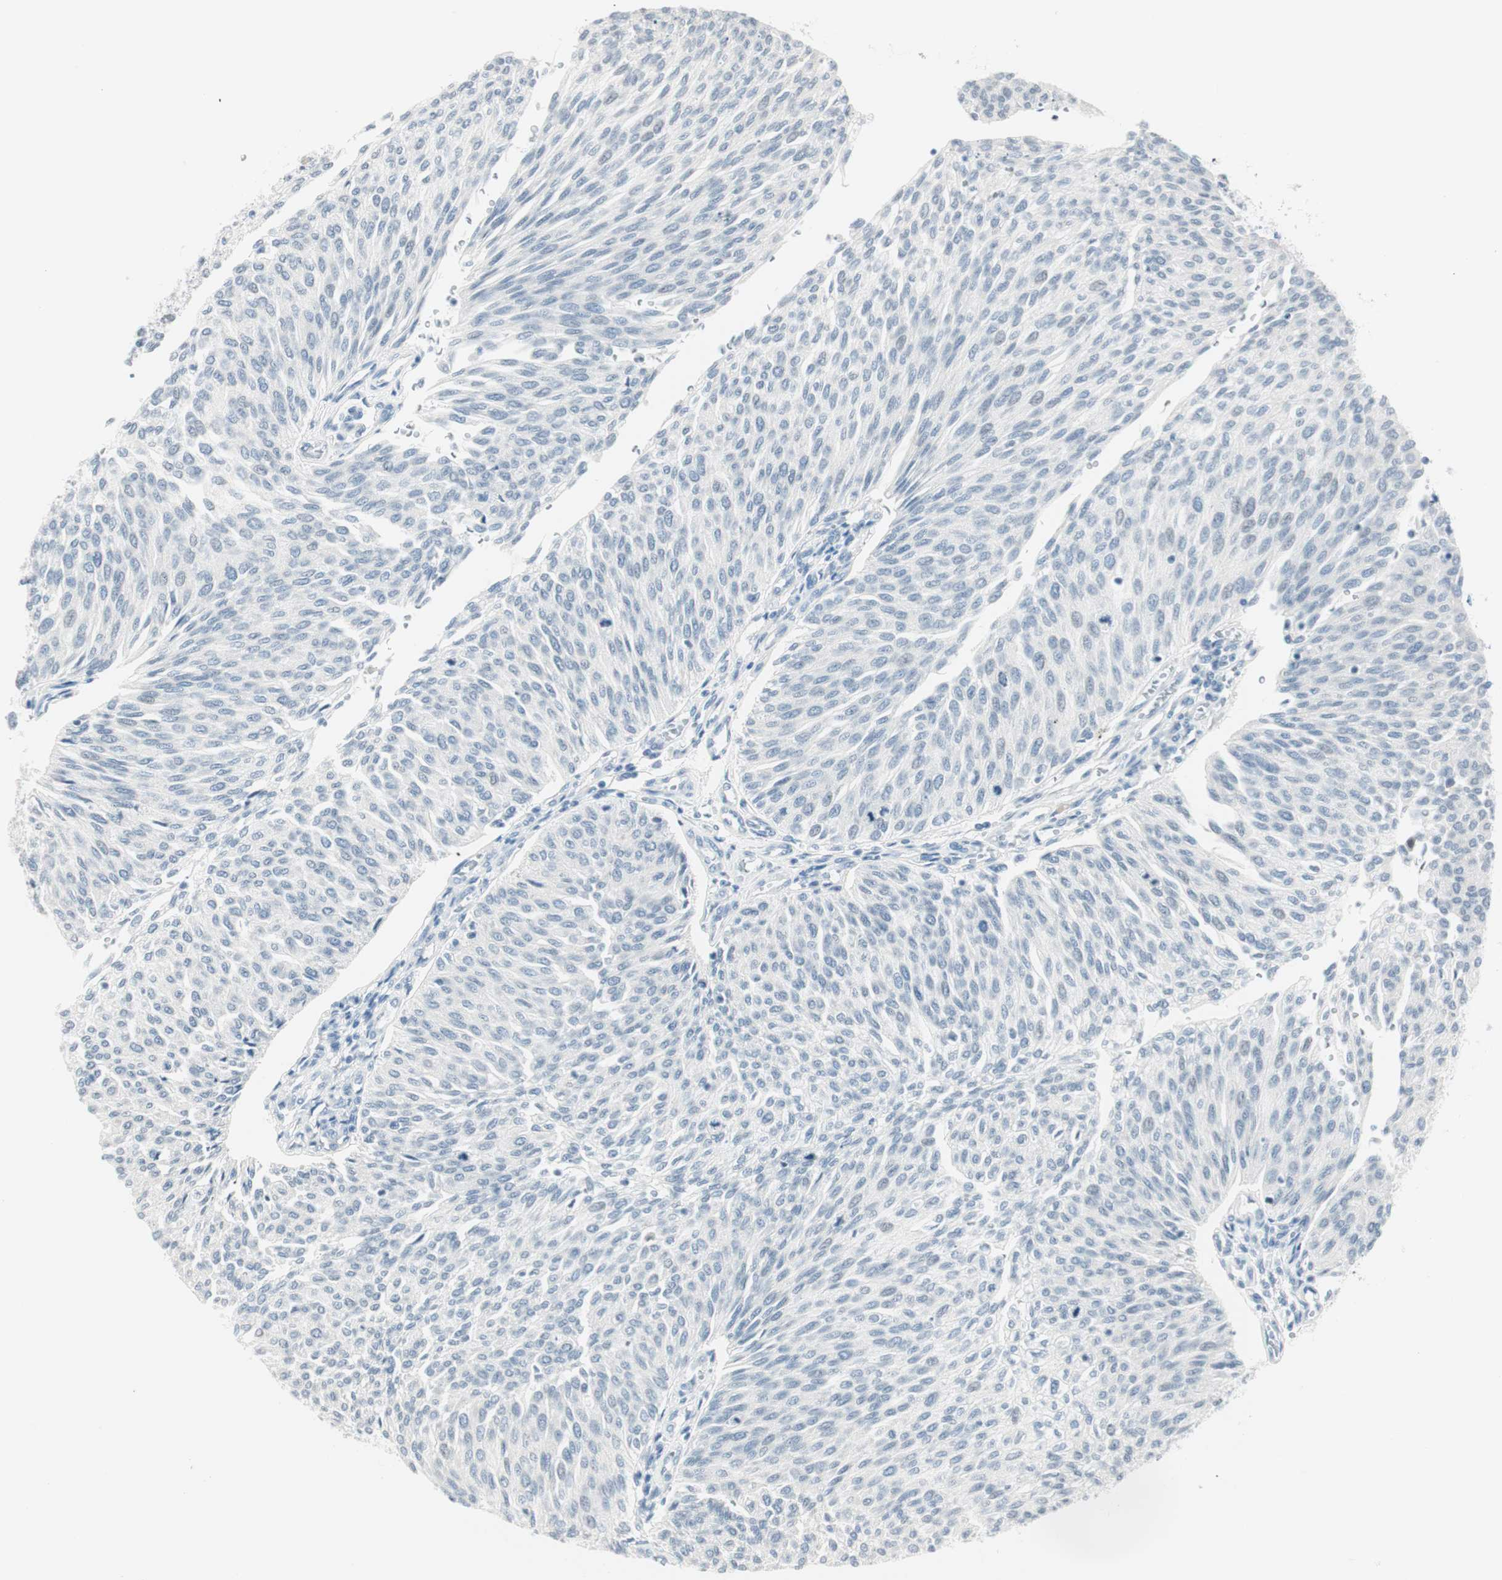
{"staining": {"intensity": "negative", "quantity": "none", "location": "none"}, "tissue": "urothelial cancer", "cell_type": "Tumor cells", "image_type": "cancer", "snomed": [{"axis": "morphology", "description": "Urothelial carcinoma, Low grade"}, {"axis": "topography", "description": "Urinary bladder"}], "caption": "Immunohistochemistry (IHC) image of neoplastic tissue: urothelial cancer stained with DAB (3,3'-diaminobenzidine) reveals no significant protein expression in tumor cells.", "gene": "HOXB13", "patient": {"sex": "female", "age": 79}}